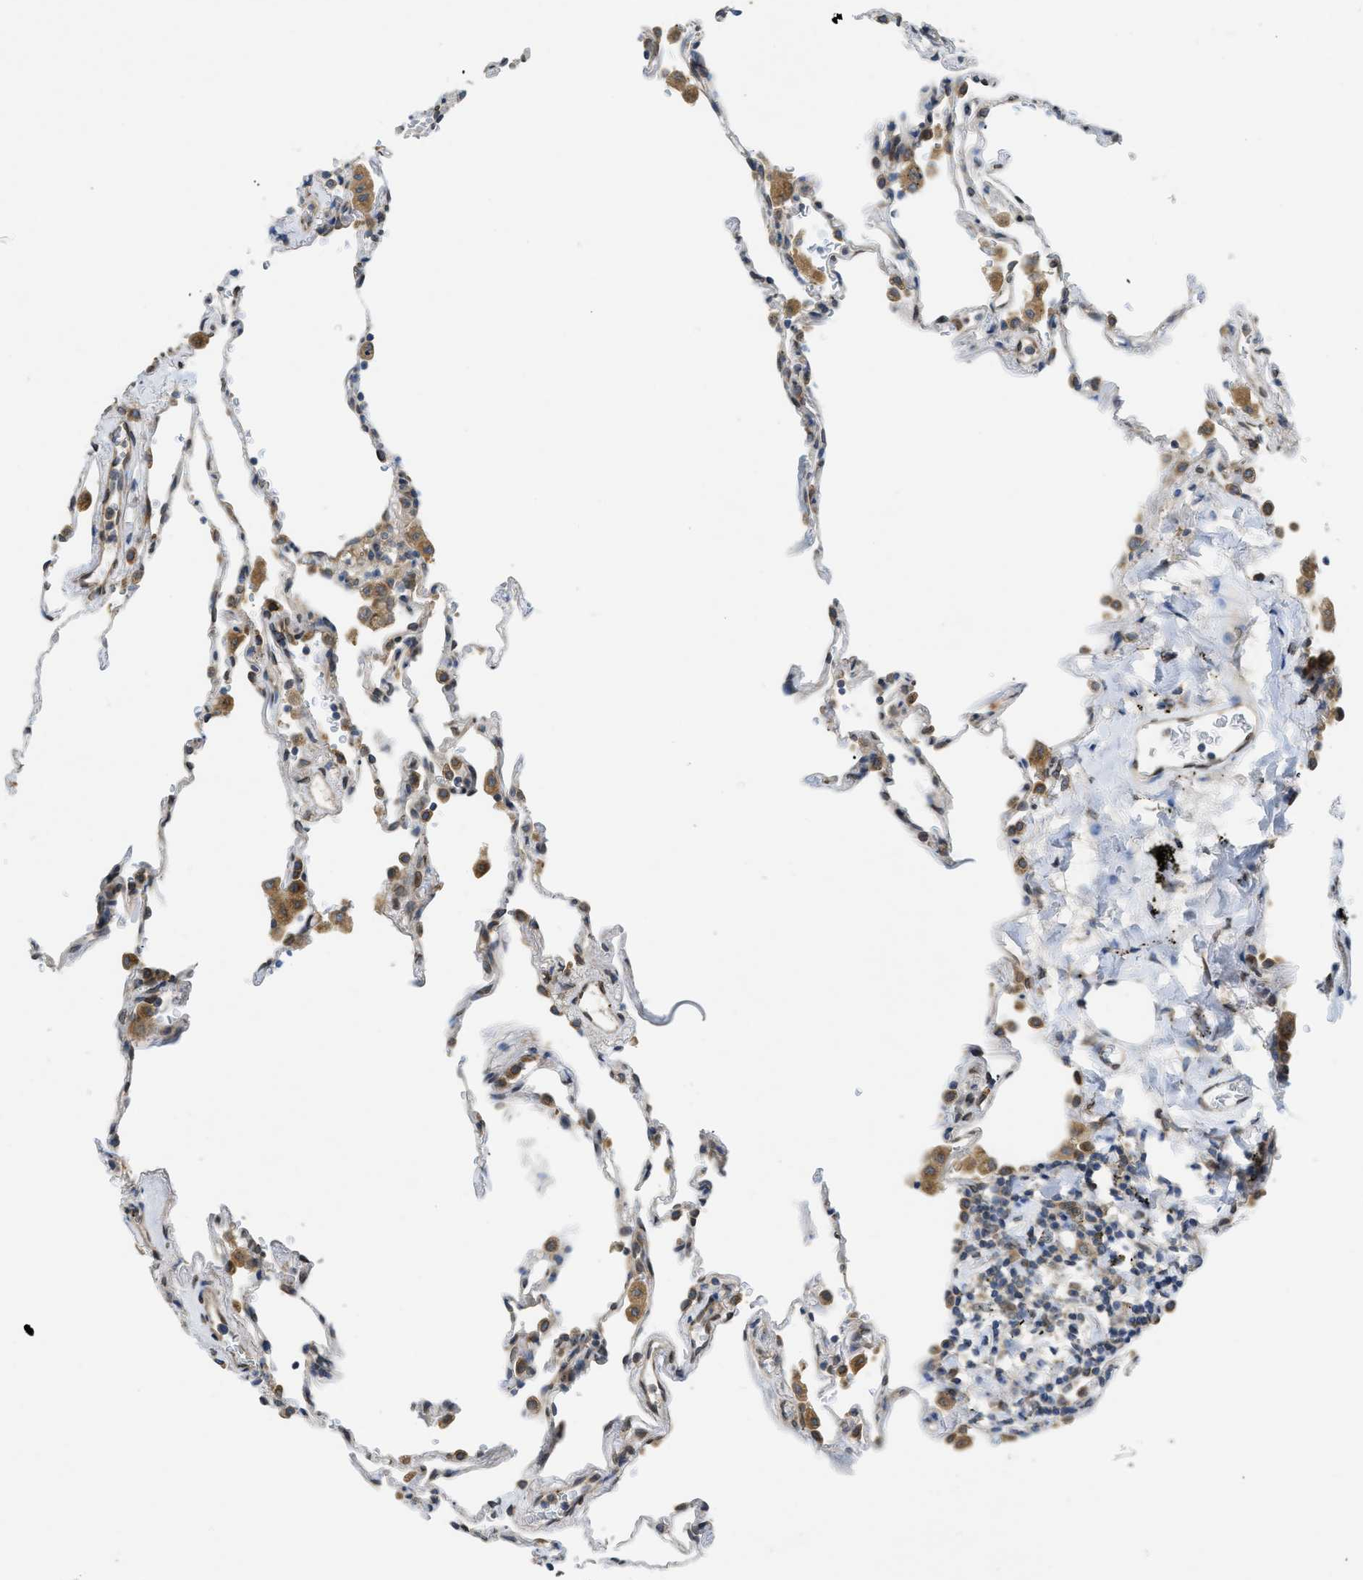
{"staining": {"intensity": "moderate", "quantity": "<25%", "location": "cytoplasmic/membranous"}, "tissue": "lung", "cell_type": "Alveolar cells", "image_type": "normal", "snomed": [{"axis": "morphology", "description": "Normal tissue, NOS"}, {"axis": "topography", "description": "Lung"}], "caption": "Immunohistochemistry (IHC) (DAB) staining of unremarkable human lung demonstrates moderate cytoplasmic/membranous protein staining in about <25% of alveolar cells. The staining was performed using DAB, with brown indicating positive protein expression. Nuclei are stained blue with hematoxylin.", "gene": "EIF2AK3", "patient": {"sex": "male", "age": 59}}